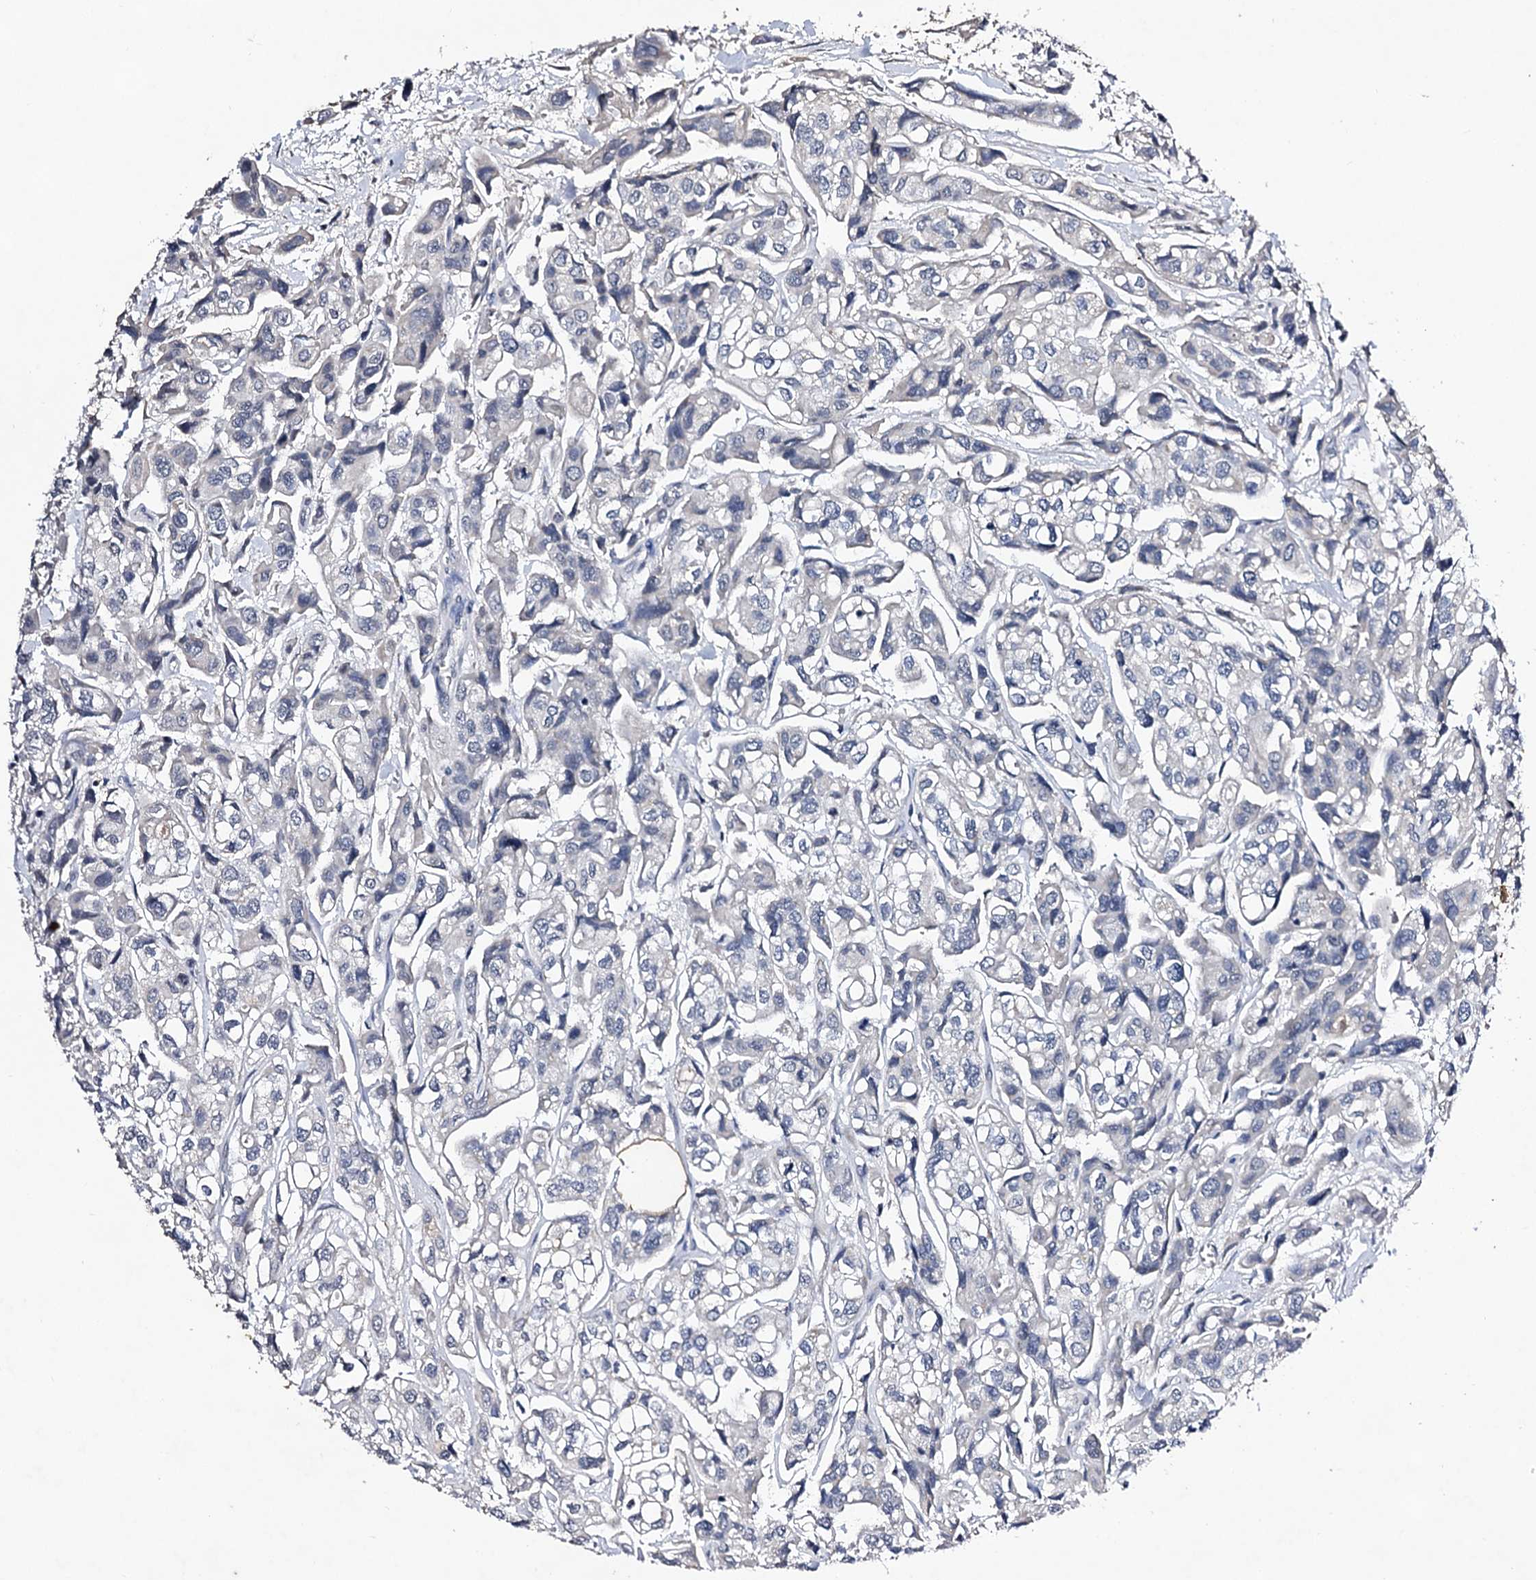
{"staining": {"intensity": "negative", "quantity": "none", "location": "none"}, "tissue": "urothelial cancer", "cell_type": "Tumor cells", "image_type": "cancer", "snomed": [{"axis": "morphology", "description": "Urothelial carcinoma, High grade"}, {"axis": "topography", "description": "Urinary bladder"}], "caption": "This photomicrograph is of urothelial cancer stained with immunohistochemistry to label a protein in brown with the nuclei are counter-stained blue. There is no expression in tumor cells. The staining is performed using DAB brown chromogen with nuclei counter-stained in using hematoxylin.", "gene": "PLIN1", "patient": {"sex": "male", "age": 67}}